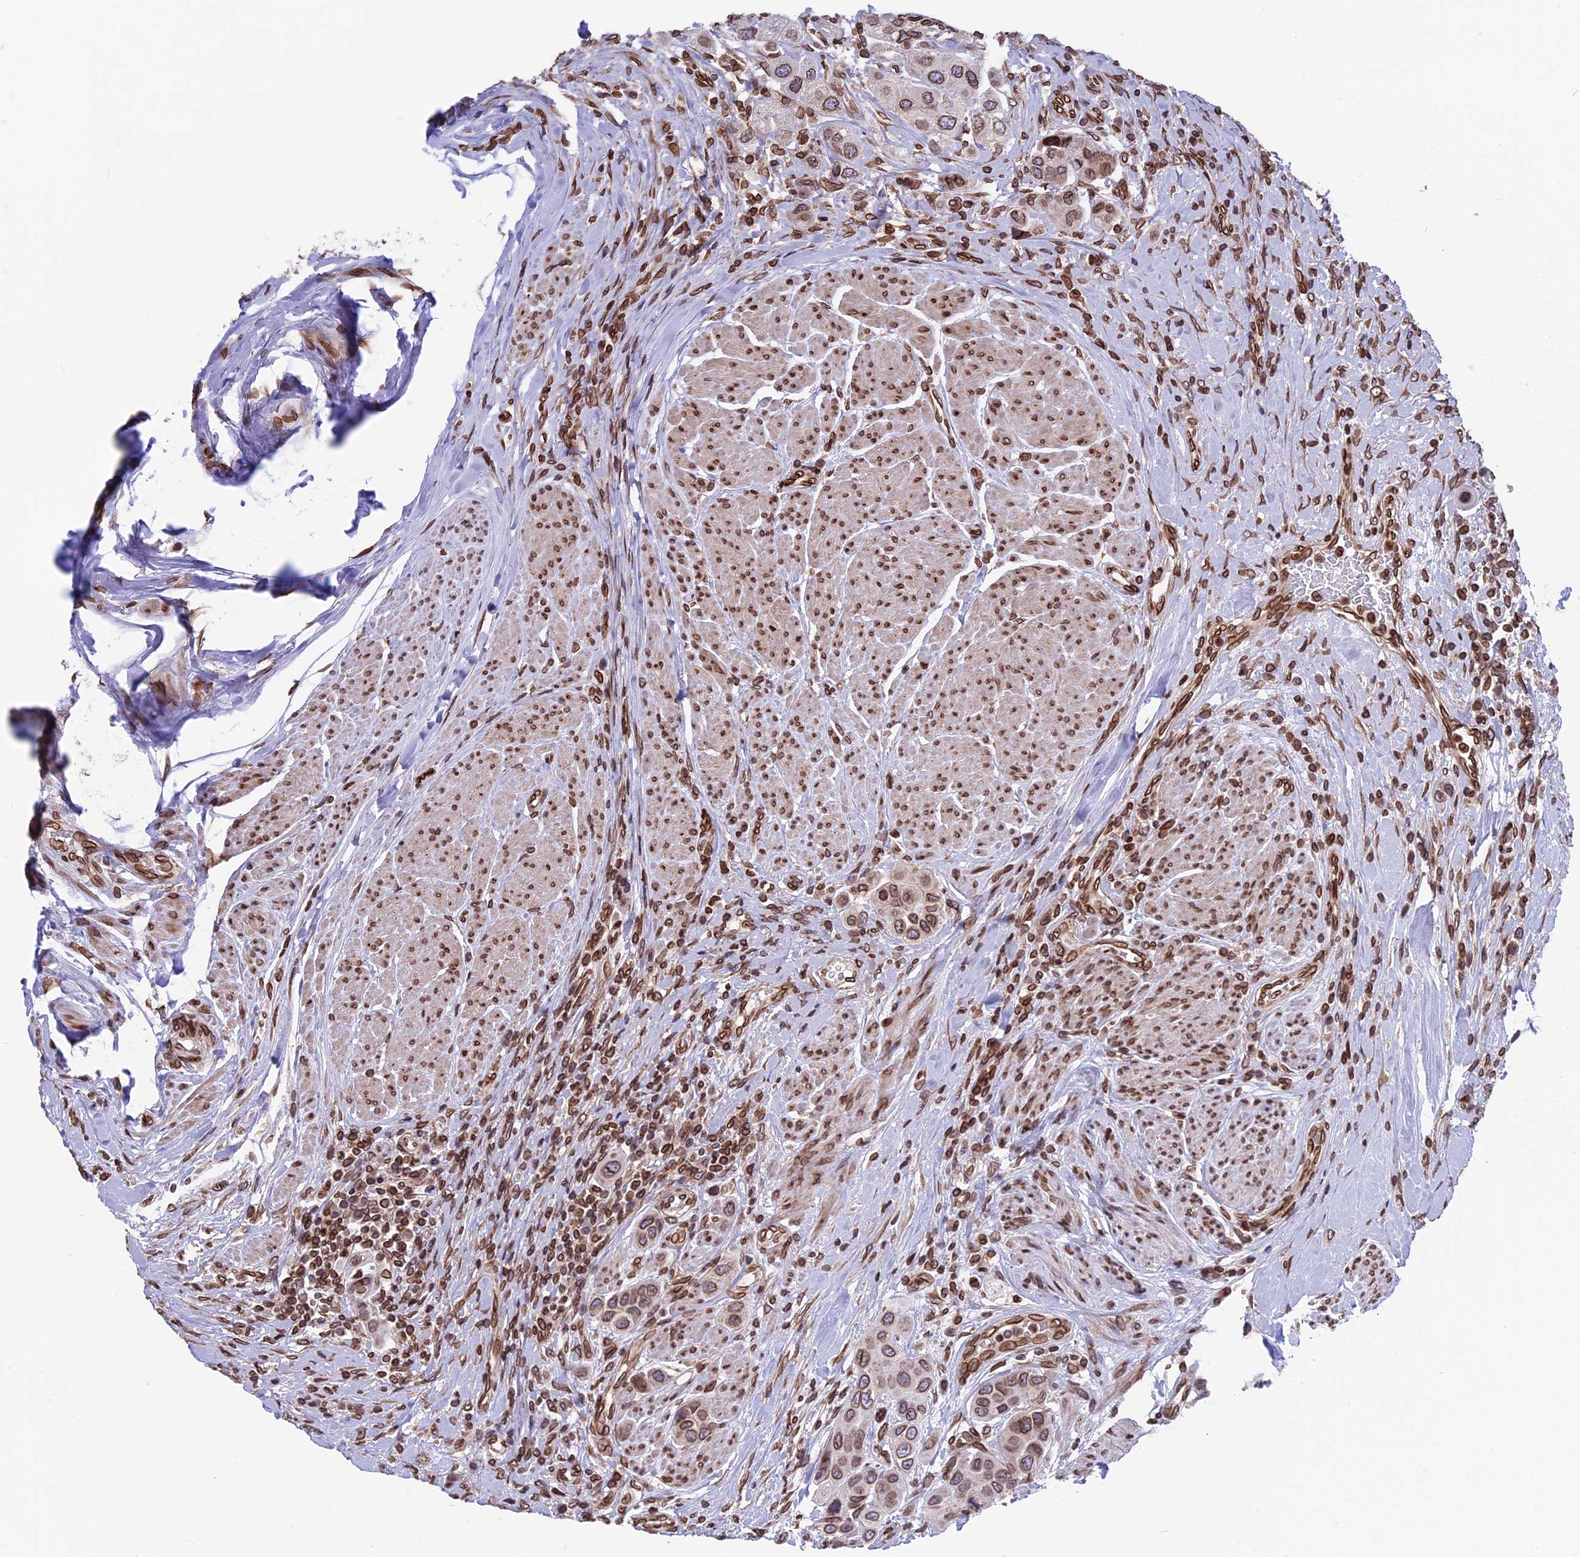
{"staining": {"intensity": "moderate", "quantity": ">75%", "location": "cytoplasmic/membranous,nuclear"}, "tissue": "urothelial cancer", "cell_type": "Tumor cells", "image_type": "cancer", "snomed": [{"axis": "morphology", "description": "Urothelial carcinoma, High grade"}, {"axis": "topography", "description": "Urinary bladder"}], "caption": "A high-resolution histopathology image shows immunohistochemistry staining of high-grade urothelial carcinoma, which displays moderate cytoplasmic/membranous and nuclear expression in approximately >75% of tumor cells.", "gene": "PTCHD4", "patient": {"sex": "male", "age": 50}}